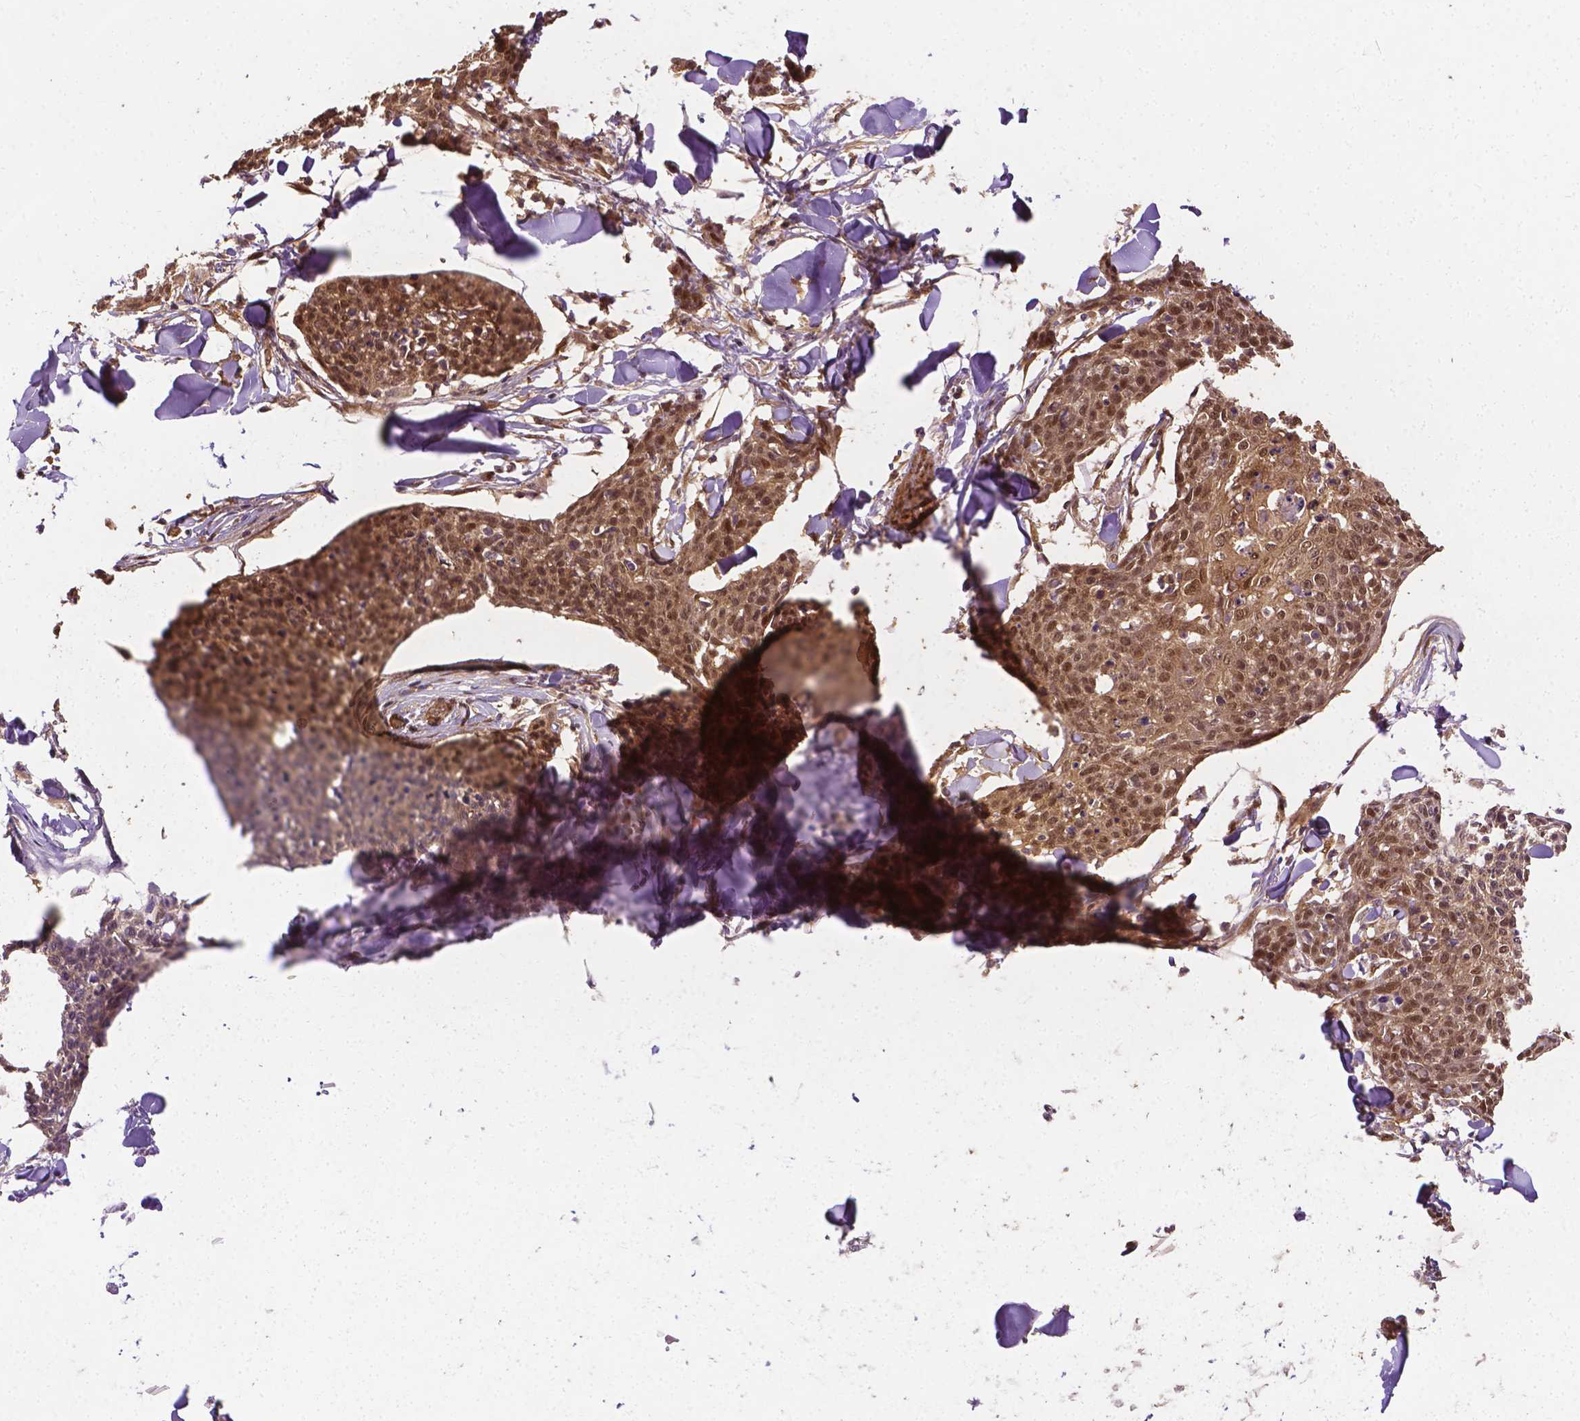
{"staining": {"intensity": "moderate", "quantity": ">75%", "location": "cytoplasmic/membranous,nuclear"}, "tissue": "skin cancer", "cell_type": "Tumor cells", "image_type": "cancer", "snomed": [{"axis": "morphology", "description": "Squamous cell carcinoma, NOS"}, {"axis": "topography", "description": "Skin"}, {"axis": "topography", "description": "Vulva"}], "caption": "This histopathology image shows immunohistochemistry staining of human squamous cell carcinoma (skin), with medium moderate cytoplasmic/membranous and nuclear staining in about >75% of tumor cells.", "gene": "YAP1", "patient": {"sex": "female", "age": 75}}